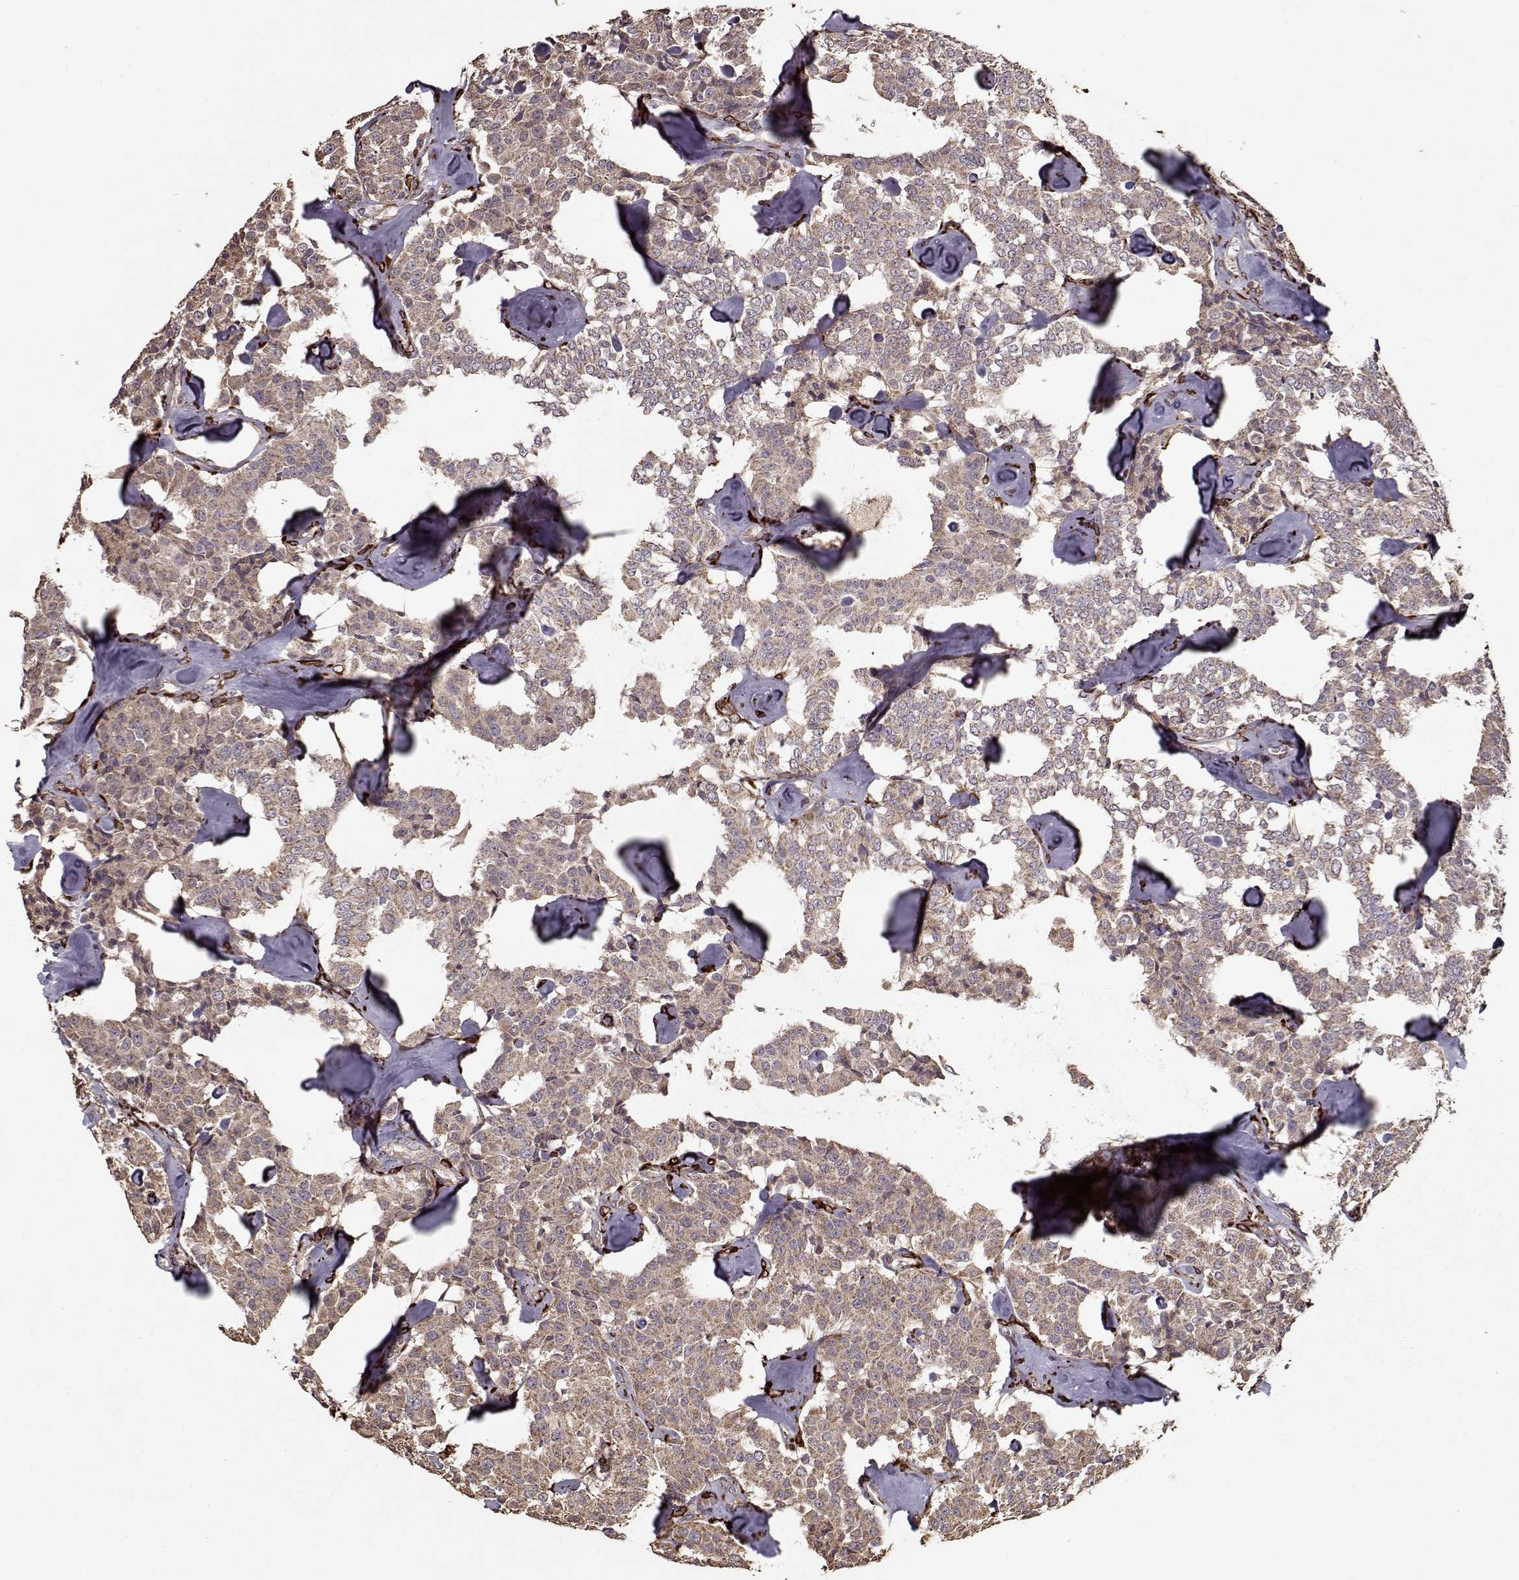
{"staining": {"intensity": "weak", "quantity": ">75%", "location": "cytoplasmic/membranous"}, "tissue": "carcinoid", "cell_type": "Tumor cells", "image_type": "cancer", "snomed": [{"axis": "morphology", "description": "Carcinoid, malignant, NOS"}, {"axis": "topography", "description": "Pancreas"}], "caption": "Approximately >75% of tumor cells in human carcinoid (malignant) reveal weak cytoplasmic/membranous protein staining as visualized by brown immunohistochemical staining.", "gene": "IMMP1L", "patient": {"sex": "male", "age": 41}}